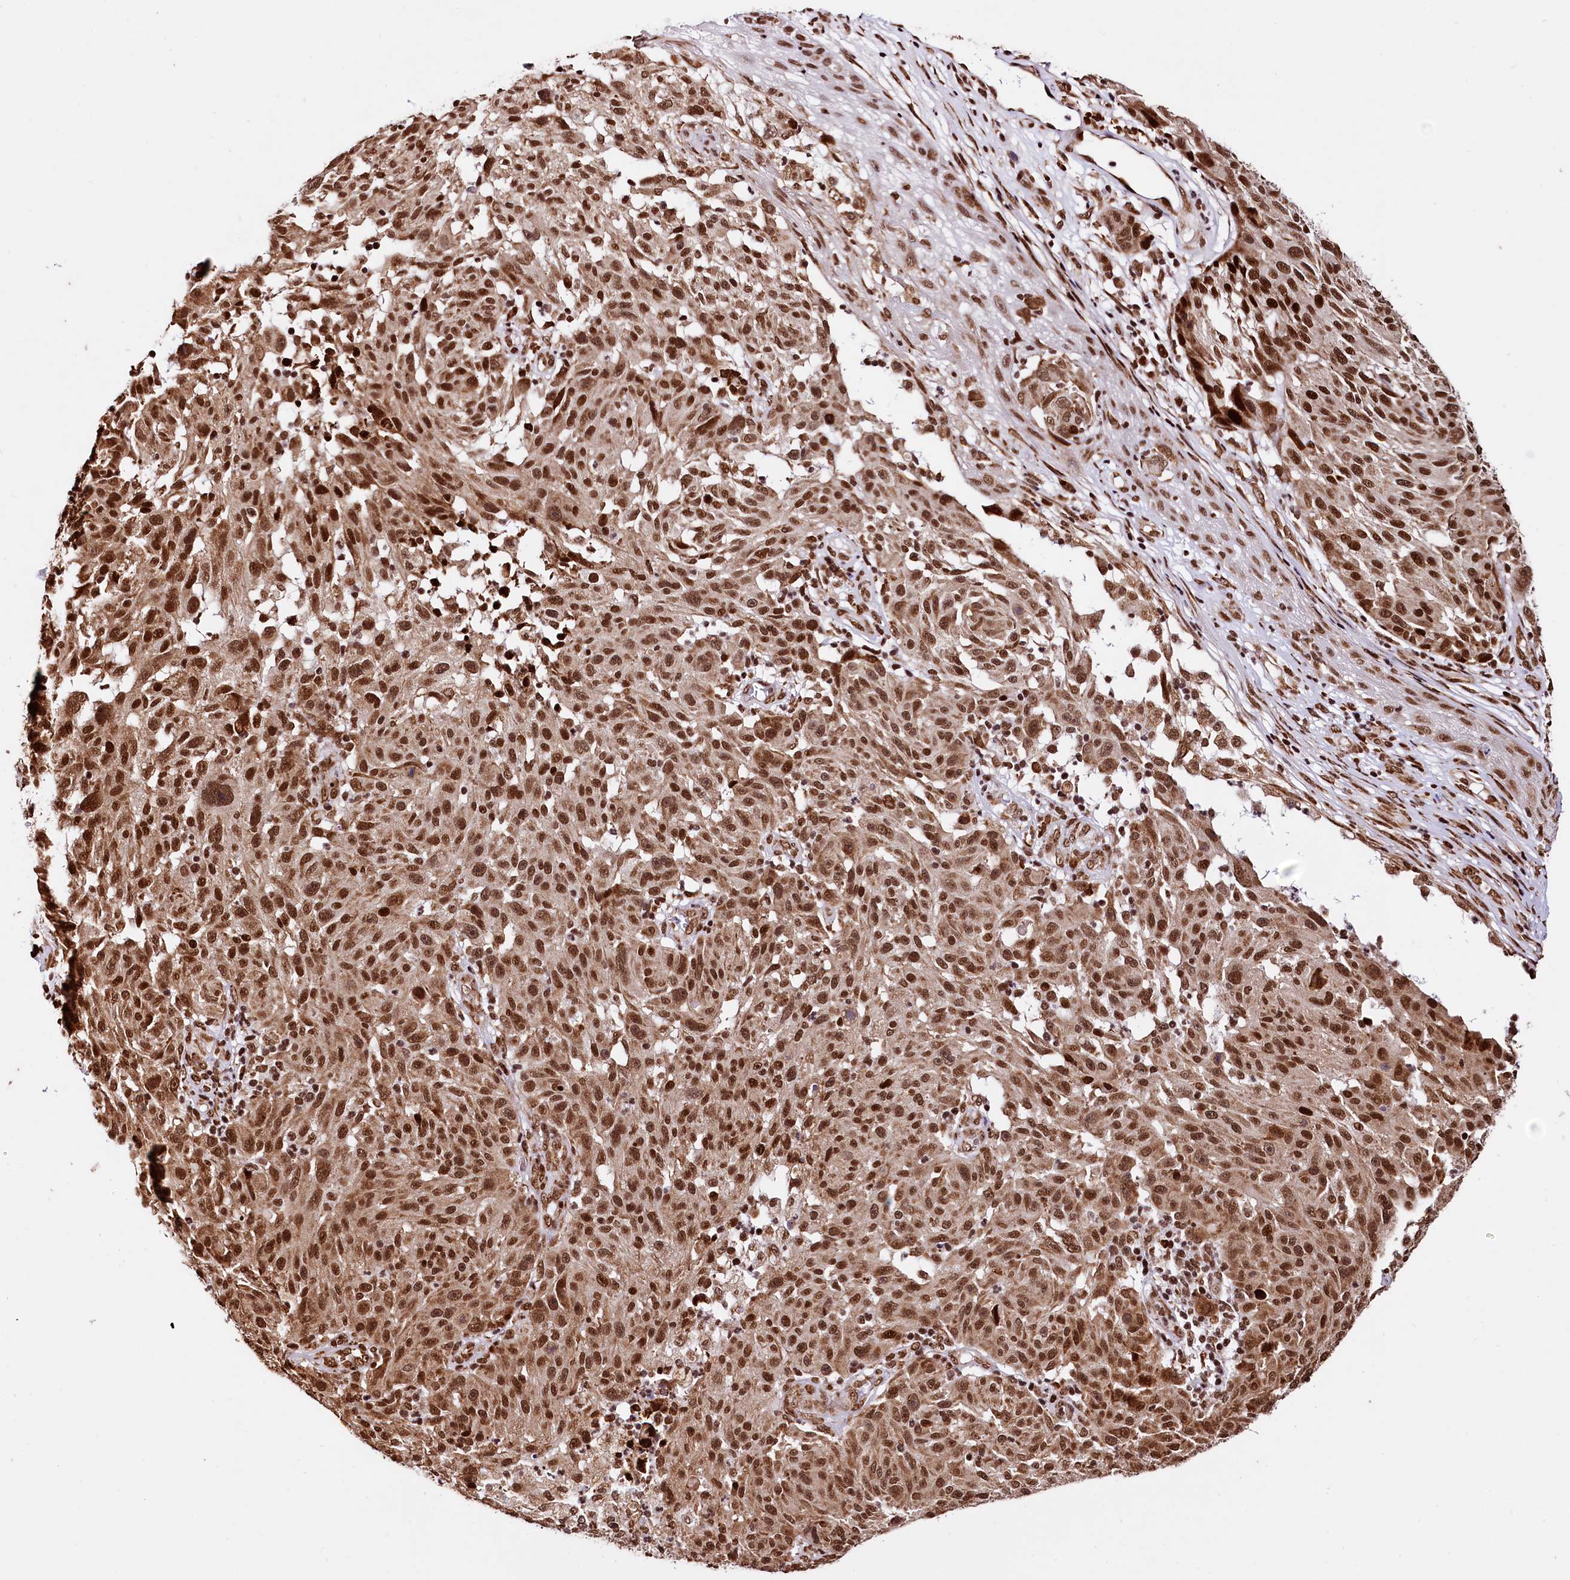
{"staining": {"intensity": "moderate", "quantity": ">75%", "location": "cytoplasmic/membranous,nuclear"}, "tissue": "melanoma", "cell_type": "Tumor cells", "image_type": "cancer", "snomed": [{"axis": "morphology", "description": "Malignant melanoma, NOS"}, {"axis": "topography", "description": "Skin"}], "caption": "The image exhibits staining of malignant melanoma, revealing moderate cytoplasmic/membranous and nuclear protein staining (brown color) within tumor cells. (DAB IHC with brightfield microscopy, high magnification).", "gene": "PDS5B", "patient": {"sex": "male", "age": 53}}